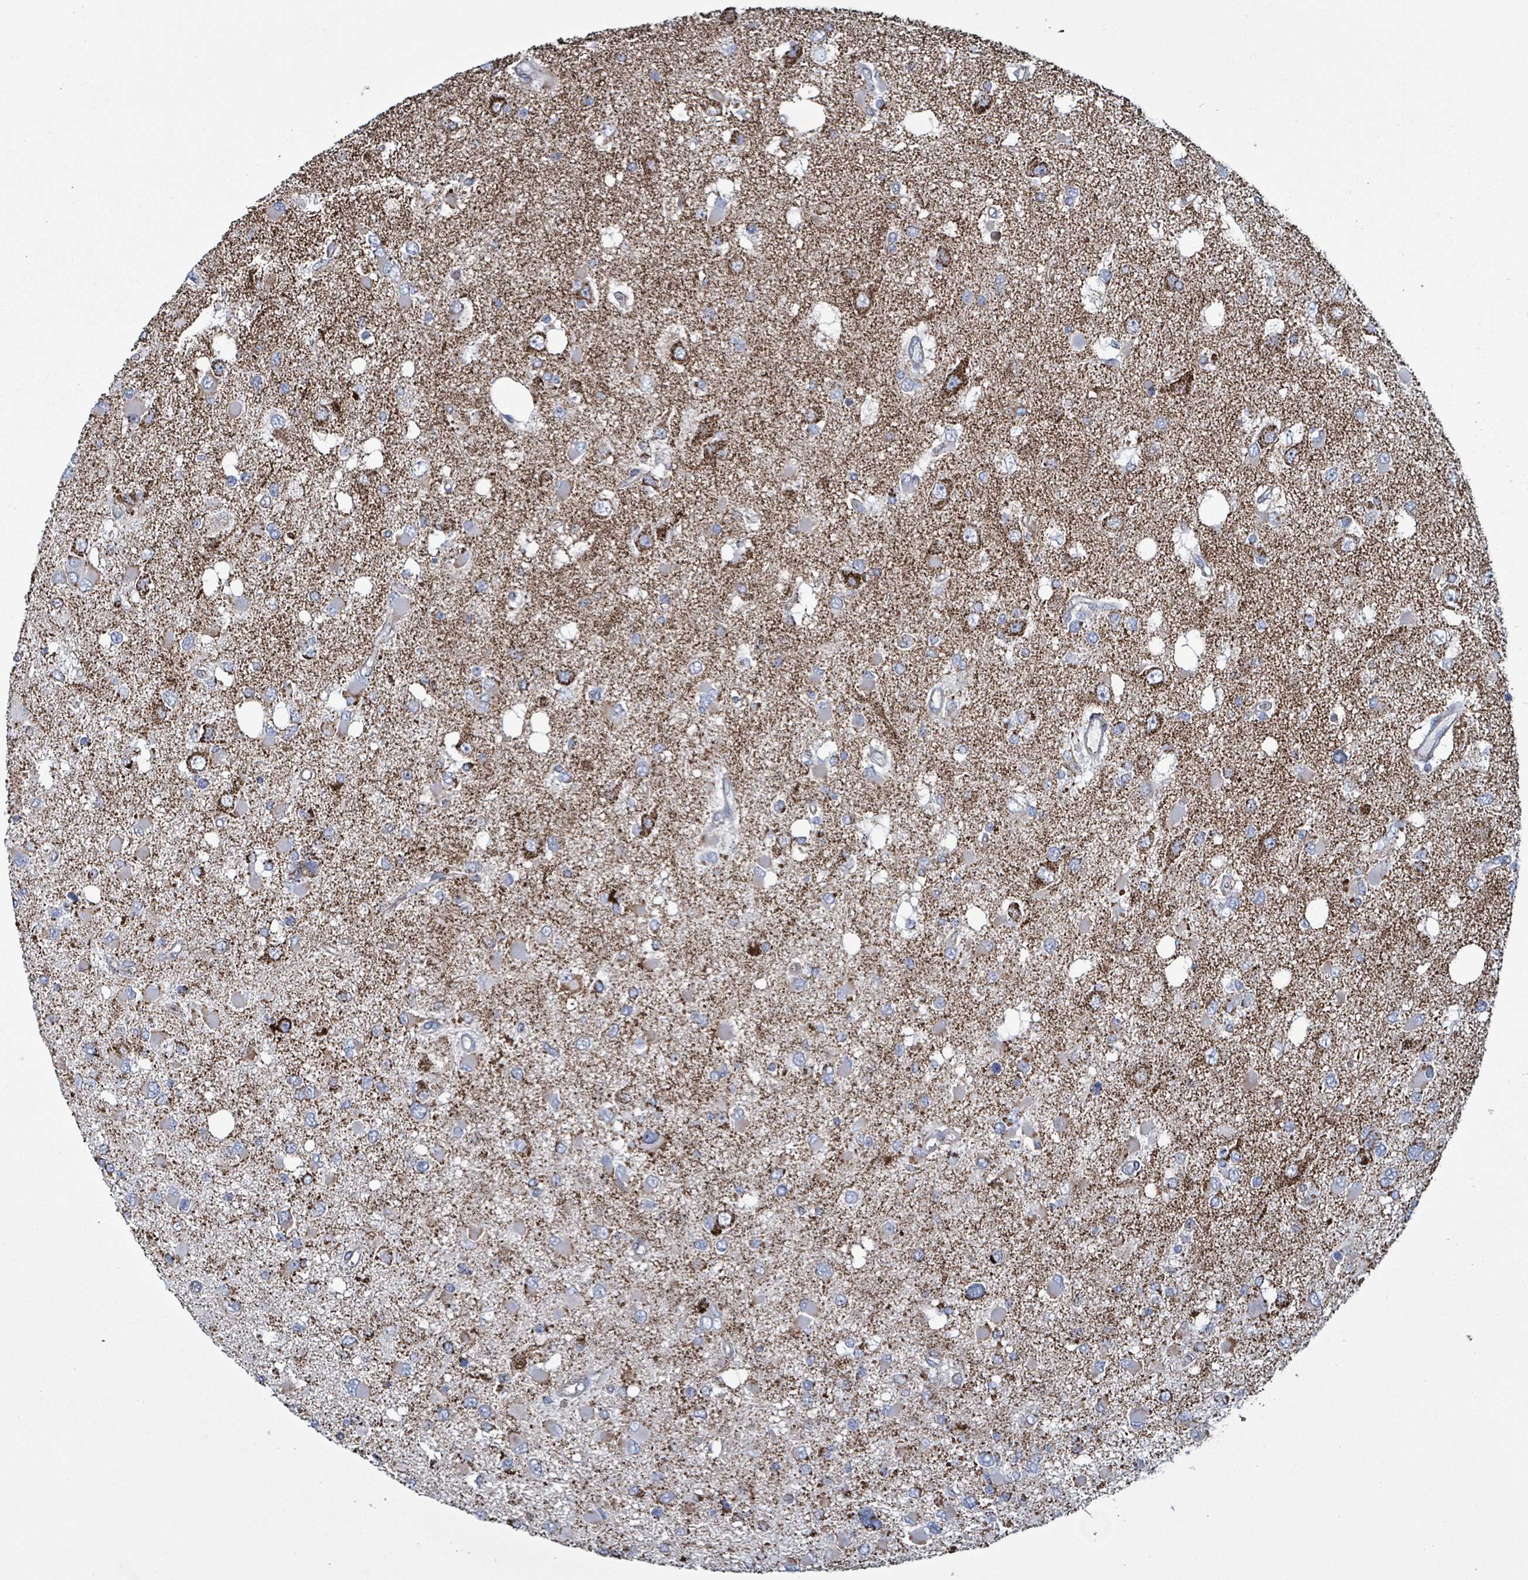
{"staining": {"intensity": "strong", "quantity": "<25%", "location": "cytoplasmic/membranous"}, "tissue": "glioma", "cell_type": "Tumor cells", "image_type": "cancer", "snomed": [{"axis": "morphology", "description": "Glioma, malignant, High grade"}, {"axis": "topography", "description": "Brain"}], "caption": "Glioma tissue exhibits strong cytoplasmic/membranous expression in approximately <25% of tumor cells", "gene": "IDH3B", "patient": {"sex": "male", "age": 53}}